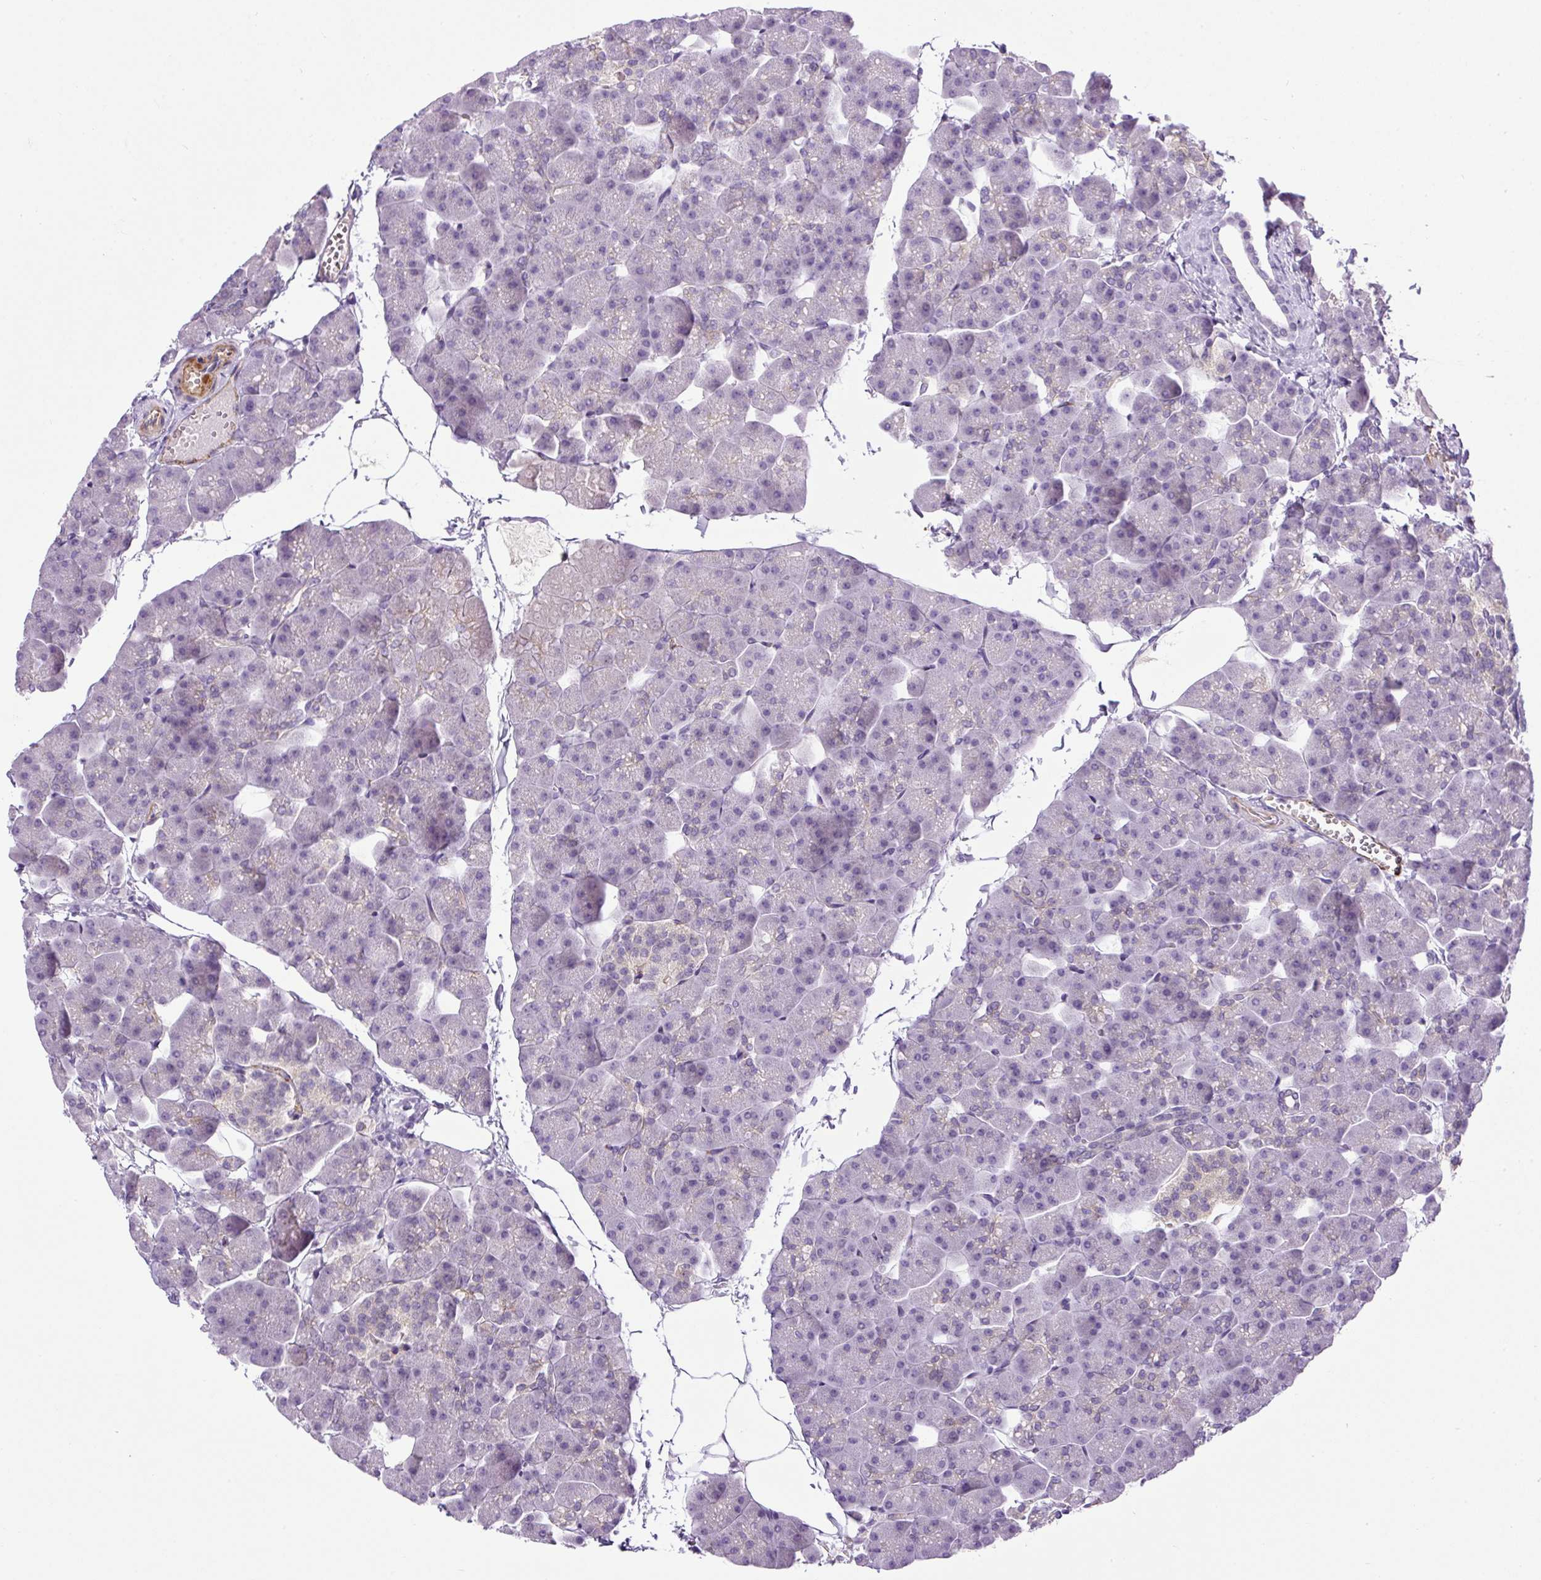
{"staining": {"intensity": "negative", "quantity": "none", "location": "none"}, "tissue": "pancreas", "cell_type": "Exocrine glandular cells", "image_type": "normal", "snomed": [{"axis": "morphology", "description": "Normal tissue, NOS"}, {"axis": "topography", "description": "Pancreas"}], "caption": "IHC of normal pancreas displays no staining in exocrine glandular cells.", "gene": "LEFTY1", "patient": {"sex": "male", "age": 35}}